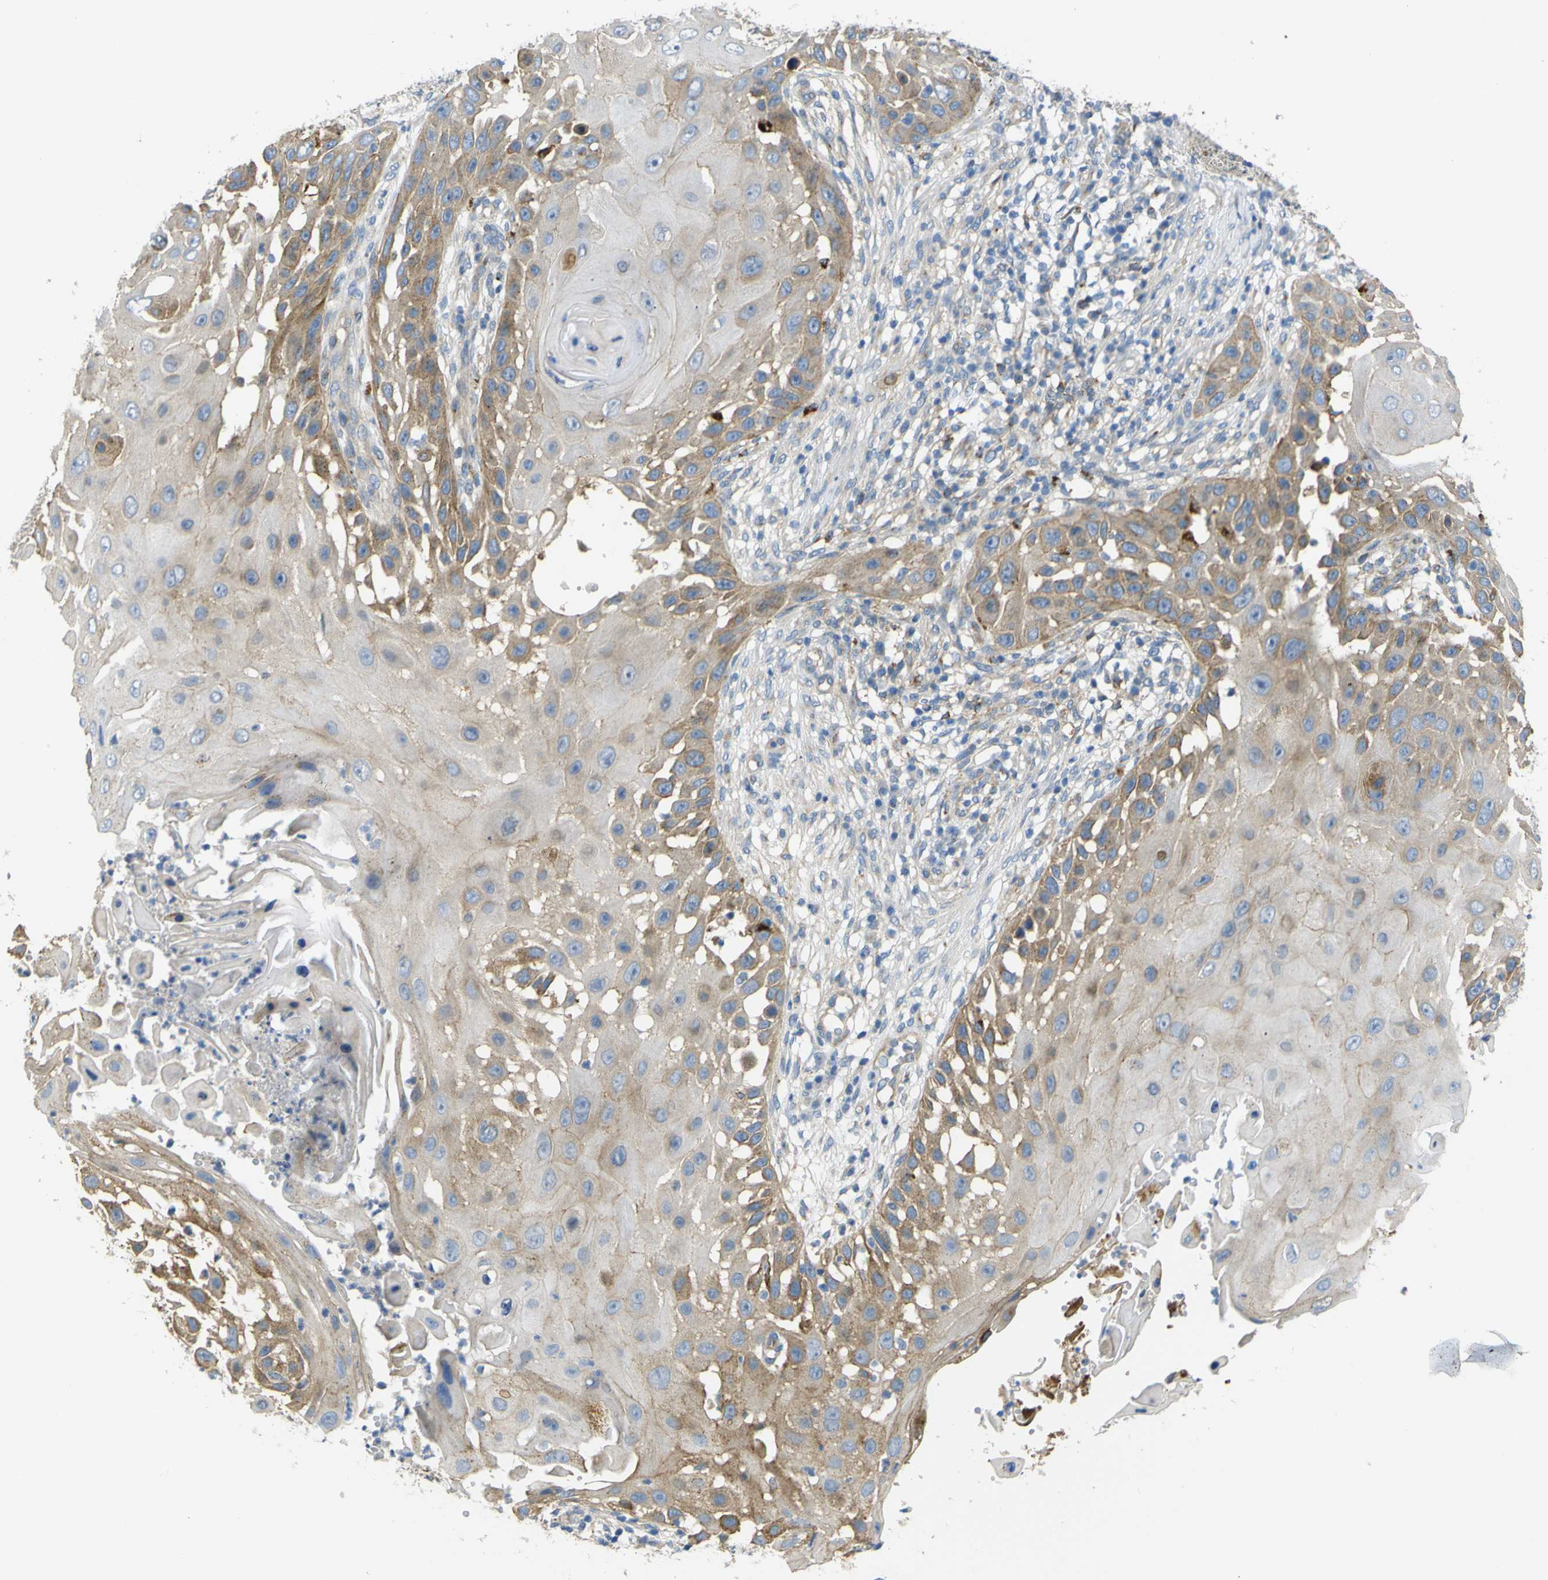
{"staining": {"intensity": "moderate", "quantity": ">75%", "location": "cytoplasmic/membranous"}, "tissue": "skin cancer", "cell_type": "Tumor cells", "image_type": "cancer", "snomed": [{"axis": "morphology", "description": "Squamous cell carcinoma, NOS"}, {"axis": "topography", "description": "Skin"}], "caption": "Skin squamous cell carcinoma was stained to show a protein in brown. There is medium levels of moderate cytoplasmic/membranous positivity in about >75% of tumor cells. The protein is stained brown, and the nuclei are stained in blue (DAB (3,3'-diaminobenzidine) IHC with brightfield microscopy, high magnification).", "gene": "SYPL1", "patient": {"sex": "female", "age": 44}}